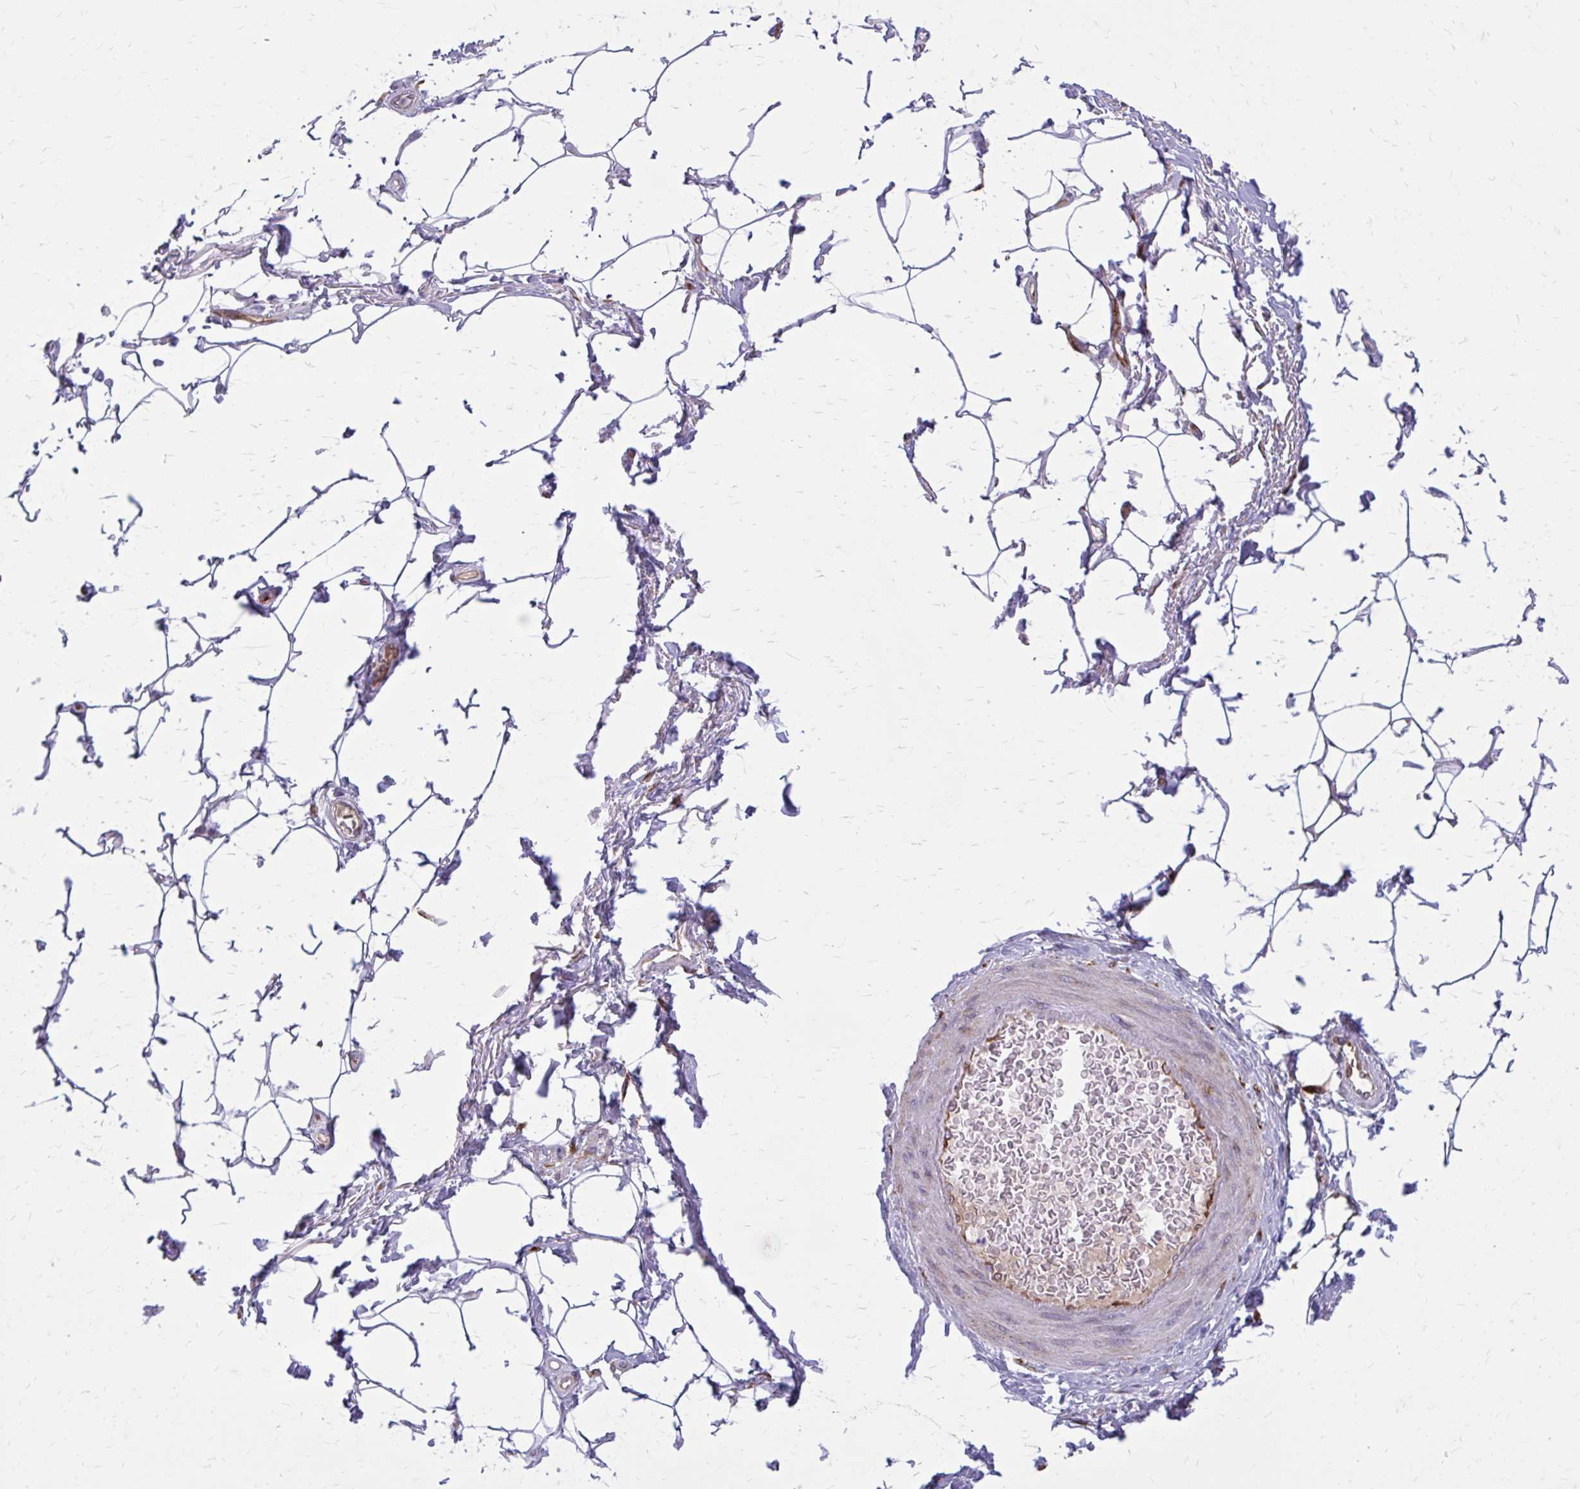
{"staining": {"intensity": "negative", "quantity": "none", "location": "none"}, "tissue": "adipose tissue", "cell_type": "Adipocytes", "image_type": "normal", "snomed": [{"axis": "morphology", "description": "Normal tissue, NOS"}, {"axis": "topography", "description": "Peripheral nerve tissue"}], "caption": "Adipocytes are negative for protein expression in unremarkable human adipose tissue.", "gene": "BEND5", "patient": {"sex": "male", "age": 51}}